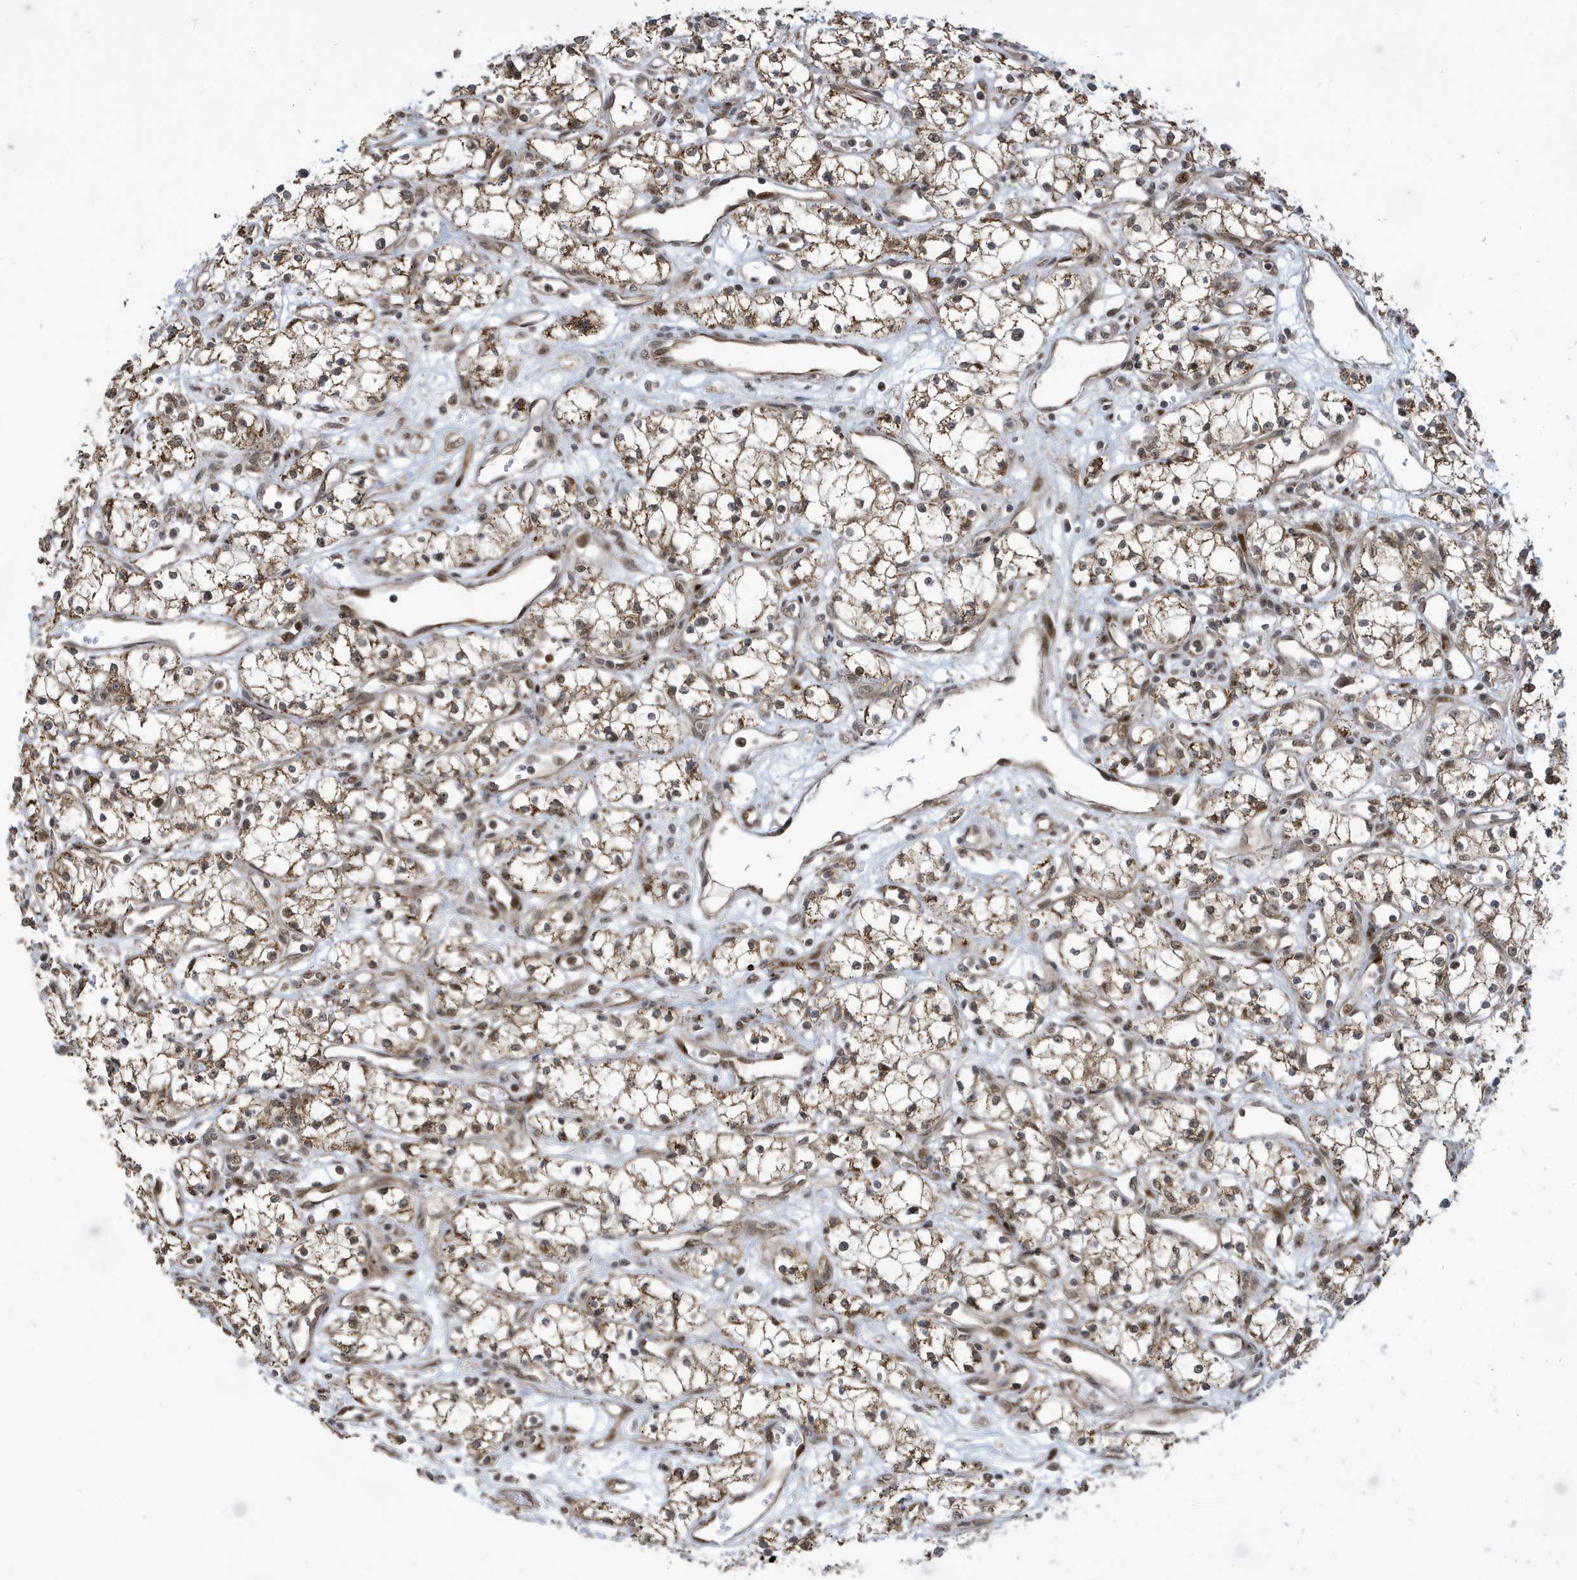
{"staining": {"intensity": "moderate", "quantity": "25%-75%", "location": "cytoplasmic/membranous"}, "tissue": "renal cancer", "cell_type": "Tumor cells", "image_type": "cancer", "snomed": [{"axis": "morphology", "description": "Adenocarcinoma, NOS"}, {"axis": "topography", "description": "Kidney"}], "caption": "Renal adenocarcinoma stained with immunohistochemistry (IHC) exhibits moderate cytoplasmic/membranous positivity in about 25%-75% of tumor cells. The staining was performed using DAB (3,3'-diaminobenzidine) to visualize the protein expression in brown, while the nuclei were stained in blue with hematoxylin (Magnification: 20x).", "gene": "FAM9B", "patient": {"sex": "male", "age": 59}}